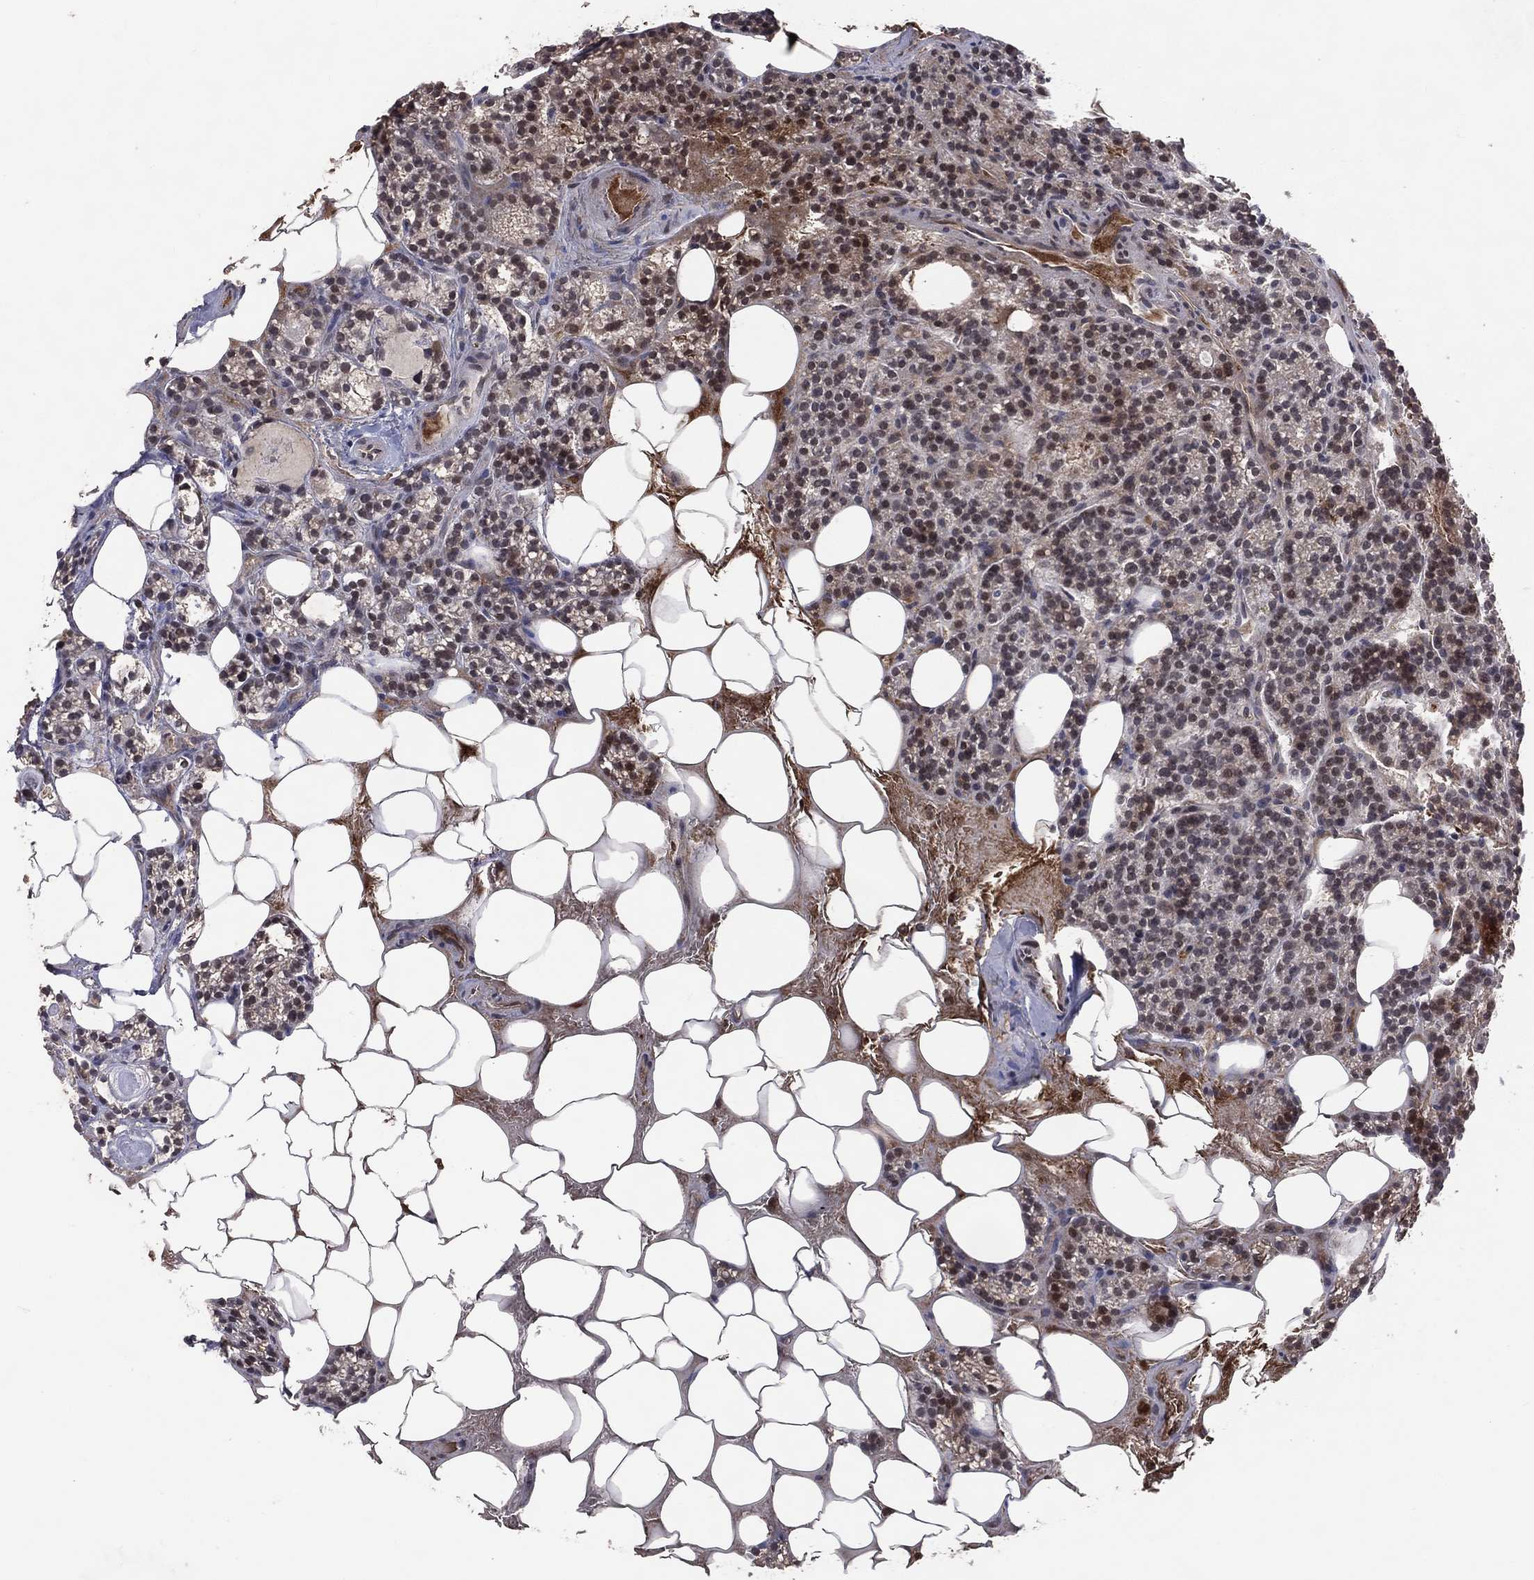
{"staining": {"intensity": "negative", "quantity": "none", "location": "none"}, "tissue": "parathyroid gland", "cell_type": "Glandular cells", "image_type": "normal", "snomed": [{"axis": "morphology", "description": "Normal tissue, NOS"}, {"axis": "topography", "description": "Parathyroid gland"}], "caption": "Immunohistochemical staining of unremarkable parathyroid gland shows no significant staining in glandular cells. The staining was performed using DAB (3,3'-diaminobenzidine) to visualize the protein expression in brown, while the nuclei were stained in blue with hematoxylin (Magnification: 20x).", "gene": "DNAH7", "patient": {"sex": "female", "age": 83}}